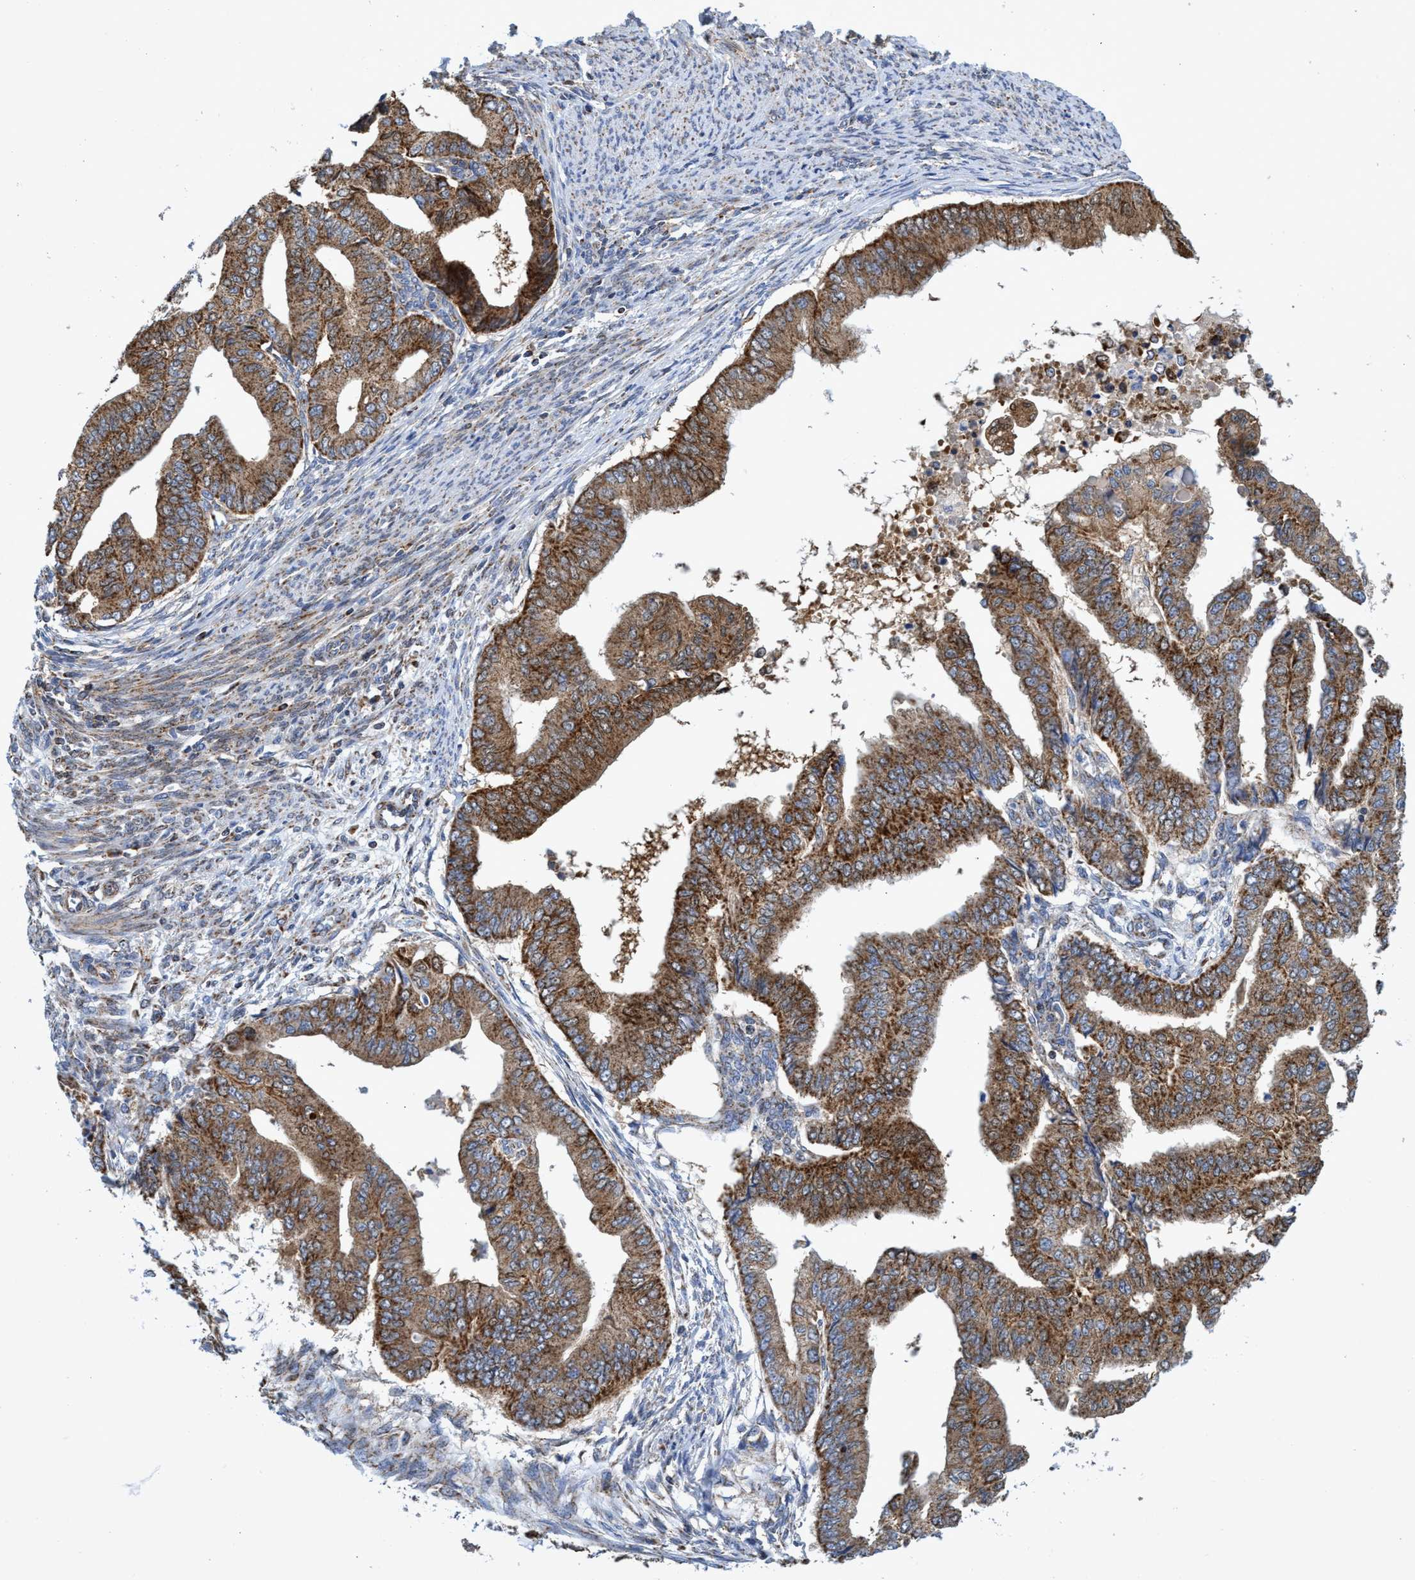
{"staining": {"intensity": "strong", "quantity": ">75%", "location": "cytoplasmic/membranous"}, "tissue": "endometrial cancer", "cell_type": "Tumor cells", "image_type": "cancer", "snomed": [{"axis": "morphology", "description": "Polyp, NOS"}, {"axis": "morphology", "description": "Adenocarcinoma, NOS"}, {"axis": "morphology", "description": "Adenoma, NOS"}, {"axis": "topography", "description": "Endometrium"}], "caption": "Strong cytoplasmic/membranous positivity for a protein is seen in approximately >75% of tumor cells of endometrial polyp using immunohistochemistry (IHC).", "gene": "CRYZ", "patient": {"sex": "female", "age": 79}}